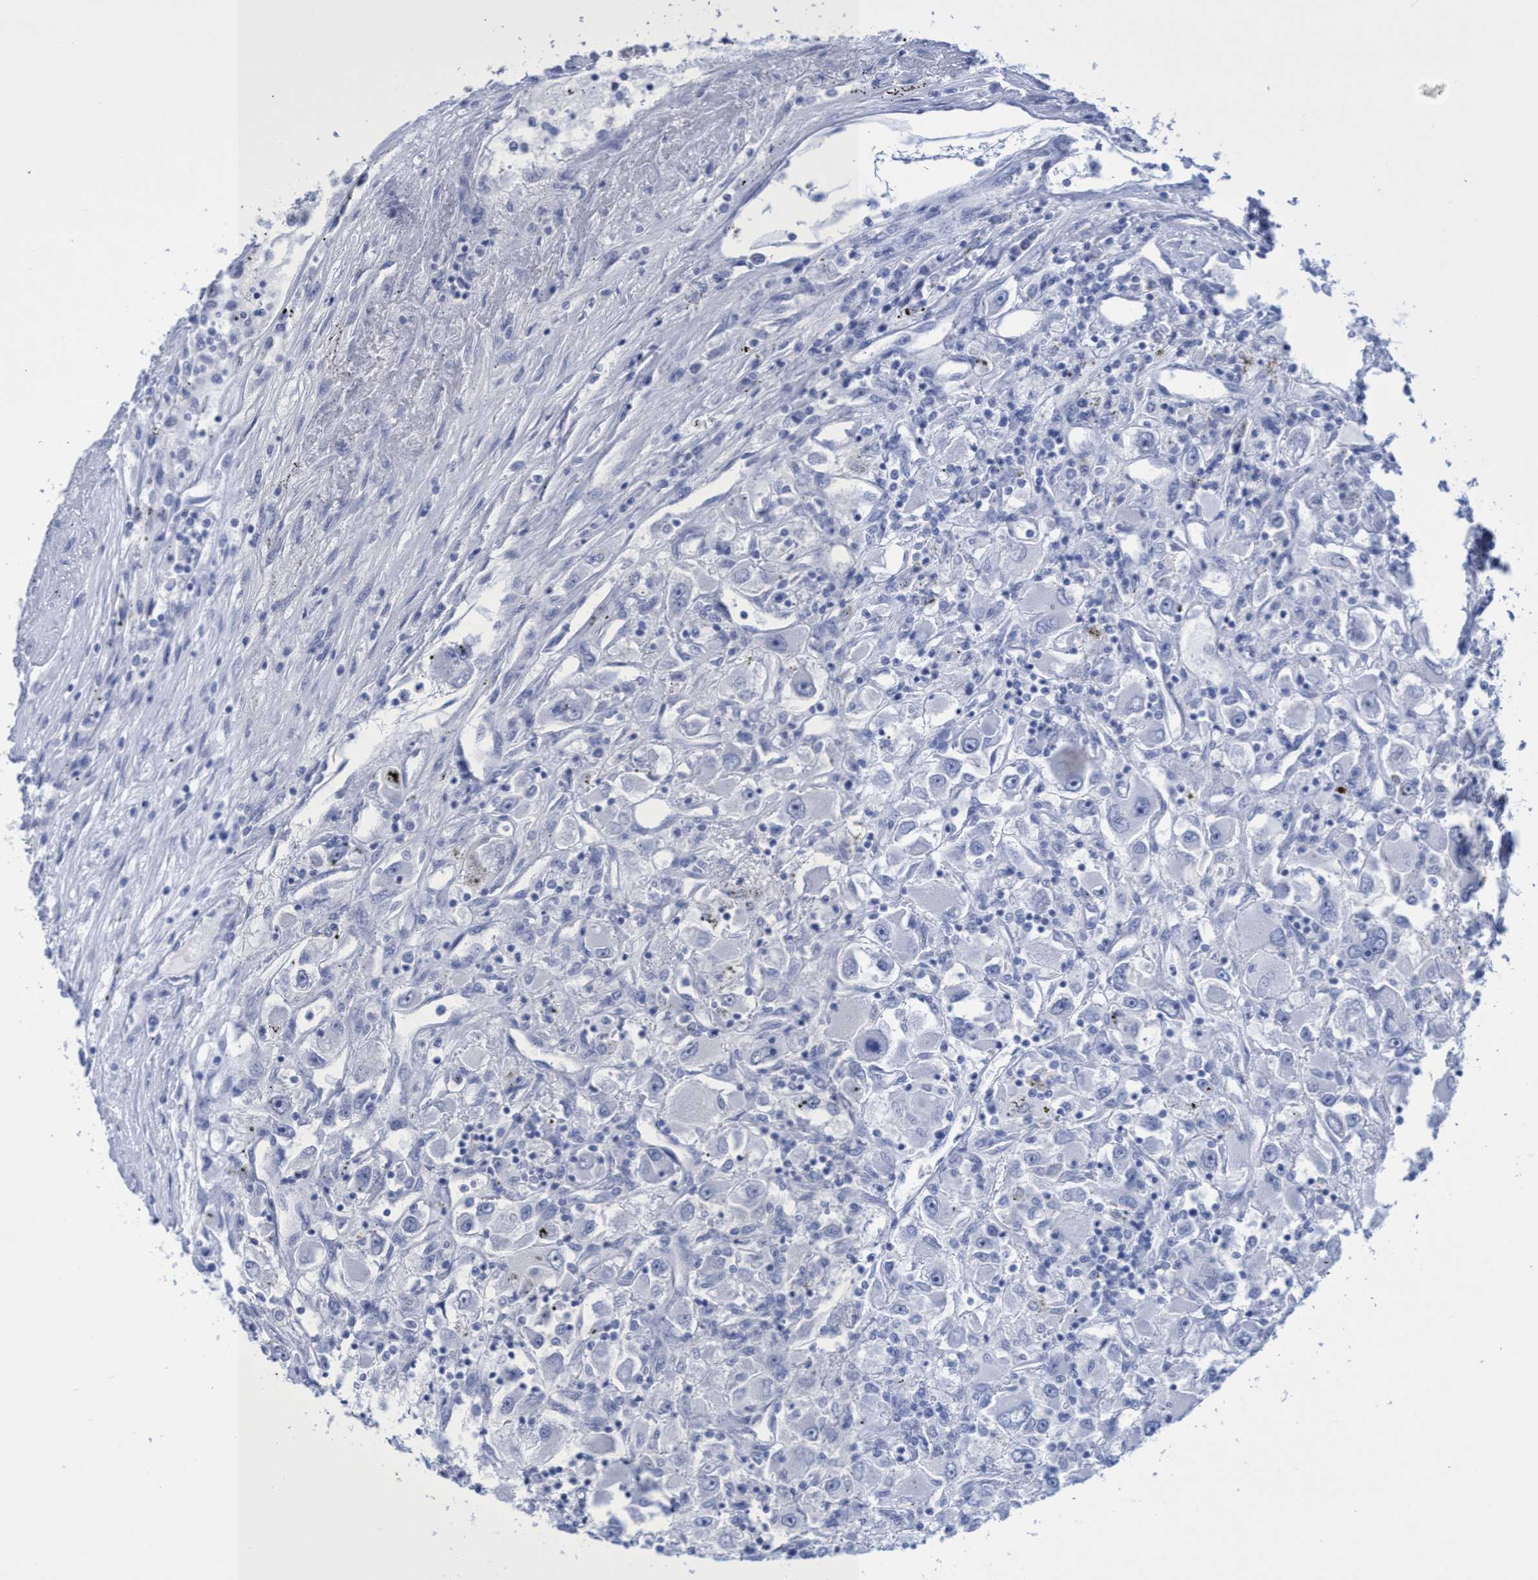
{"staining": {"intensity": "negative", "quantity": "none", "location": "none"}, "tissue": "renal cancer", "cell_type": "Tumor cells", "image_type": "cancer", "snomed": [{"axis": "morphology", "description": "Adenocarcinoma, NOS"}, {"axis": "topography", "description": "Kidney"}], "caption": "A histopathology image of renal adenocarcinoma stained for a protein shows no brown staining in tumor cells. (Brightfield microscopy of DAB IHC at high magnification).", "gene": "INSL6", "patient": {"sex": "female", "age": 52}}